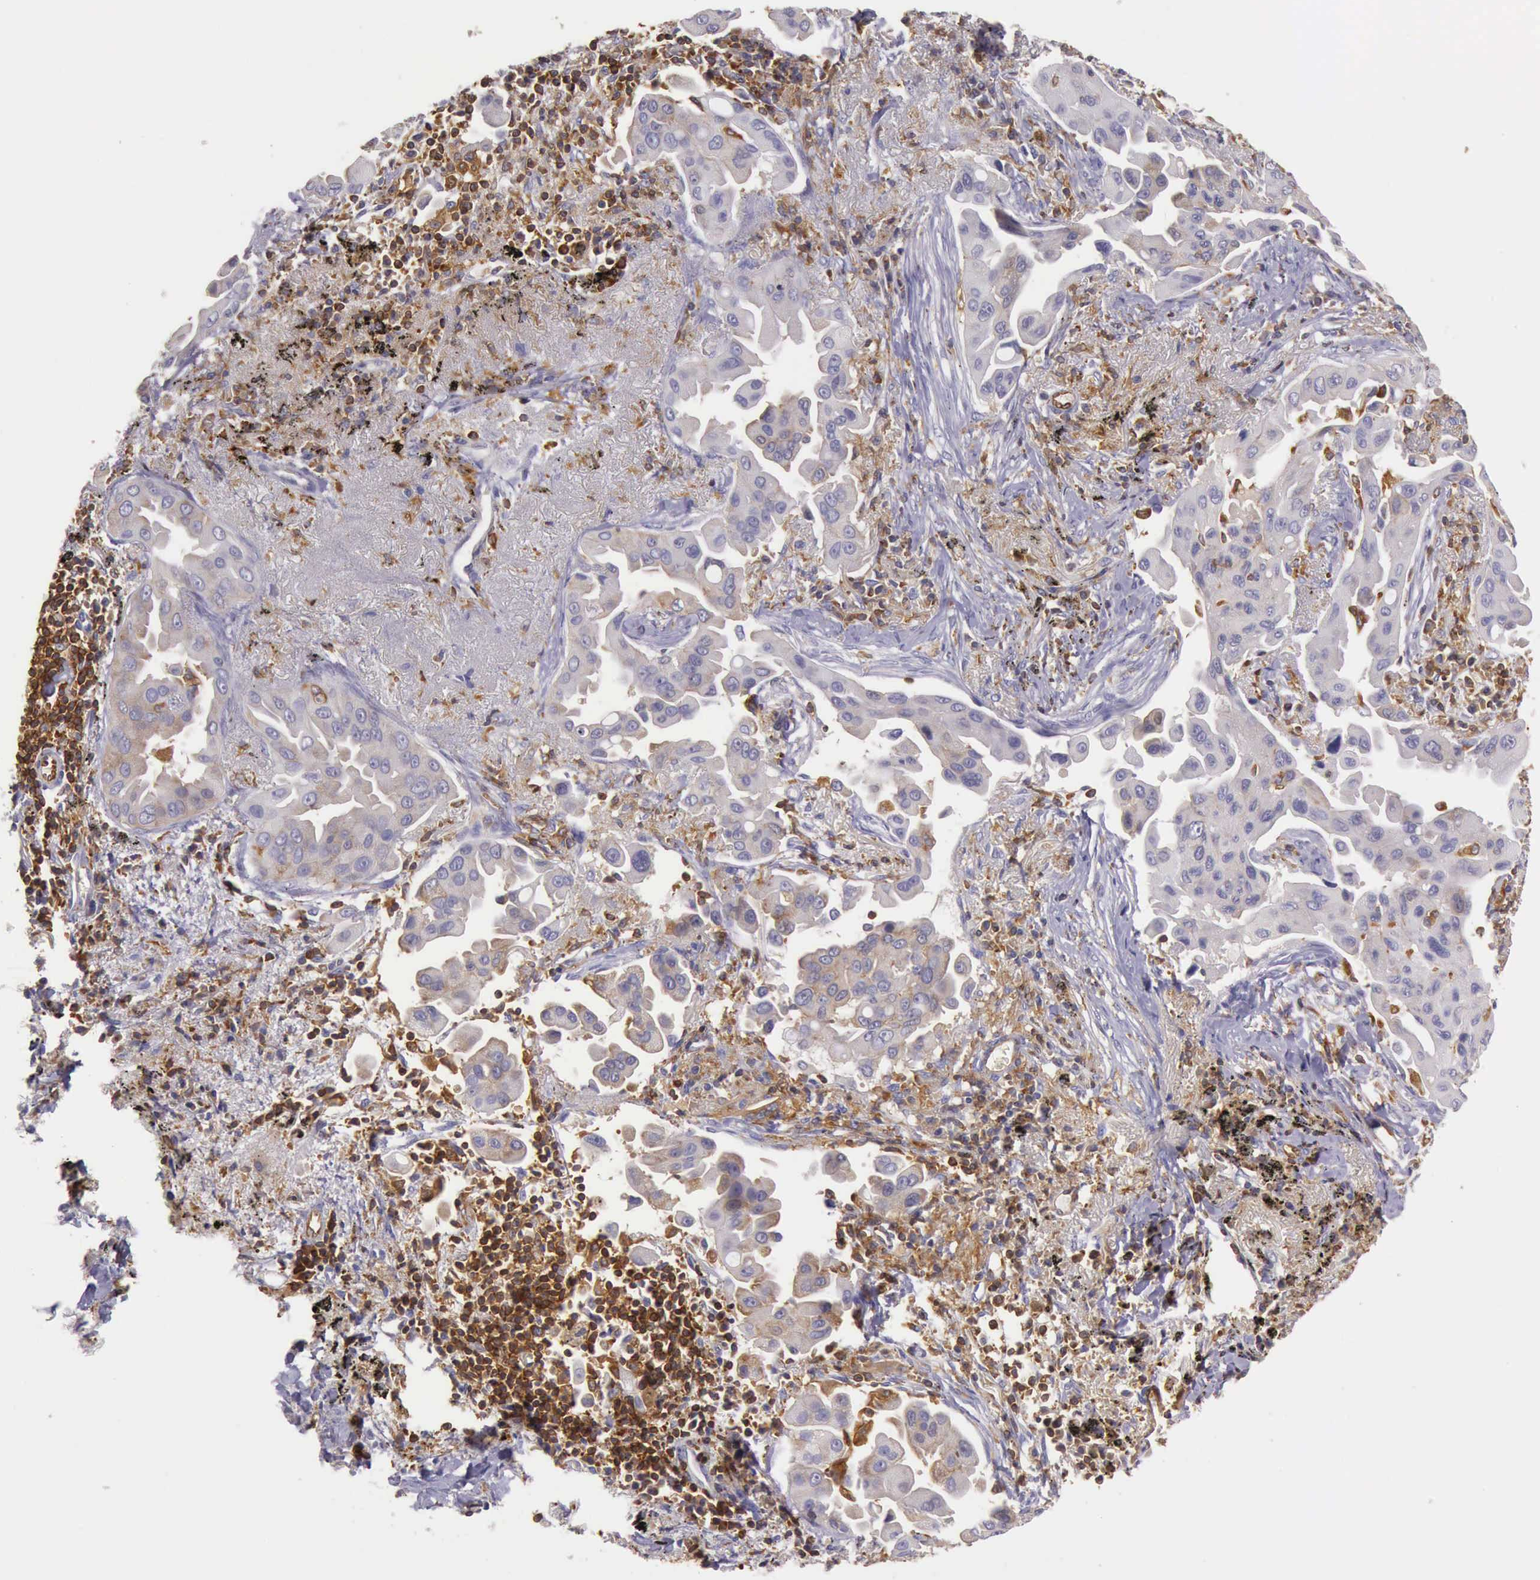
{"staining": {"intensity": "weak", "quantity": "<25%", "location": "cytoplasmic/membranous"}, "tissue": "lung cancer", "cell_type": "Tumor cells", "image_type": "cancer", "snomed": [{"axis": "morphology", "description": "Adenocarcinoma, NOS"}, {"axis": "topography", "description": "Lung"}], "caption": "Tumor cells show no significant expression in lung cancer (adenocarcinoma).", "gene": "ARHGAP4", "patient": {"sex": "male", "age": 68}}